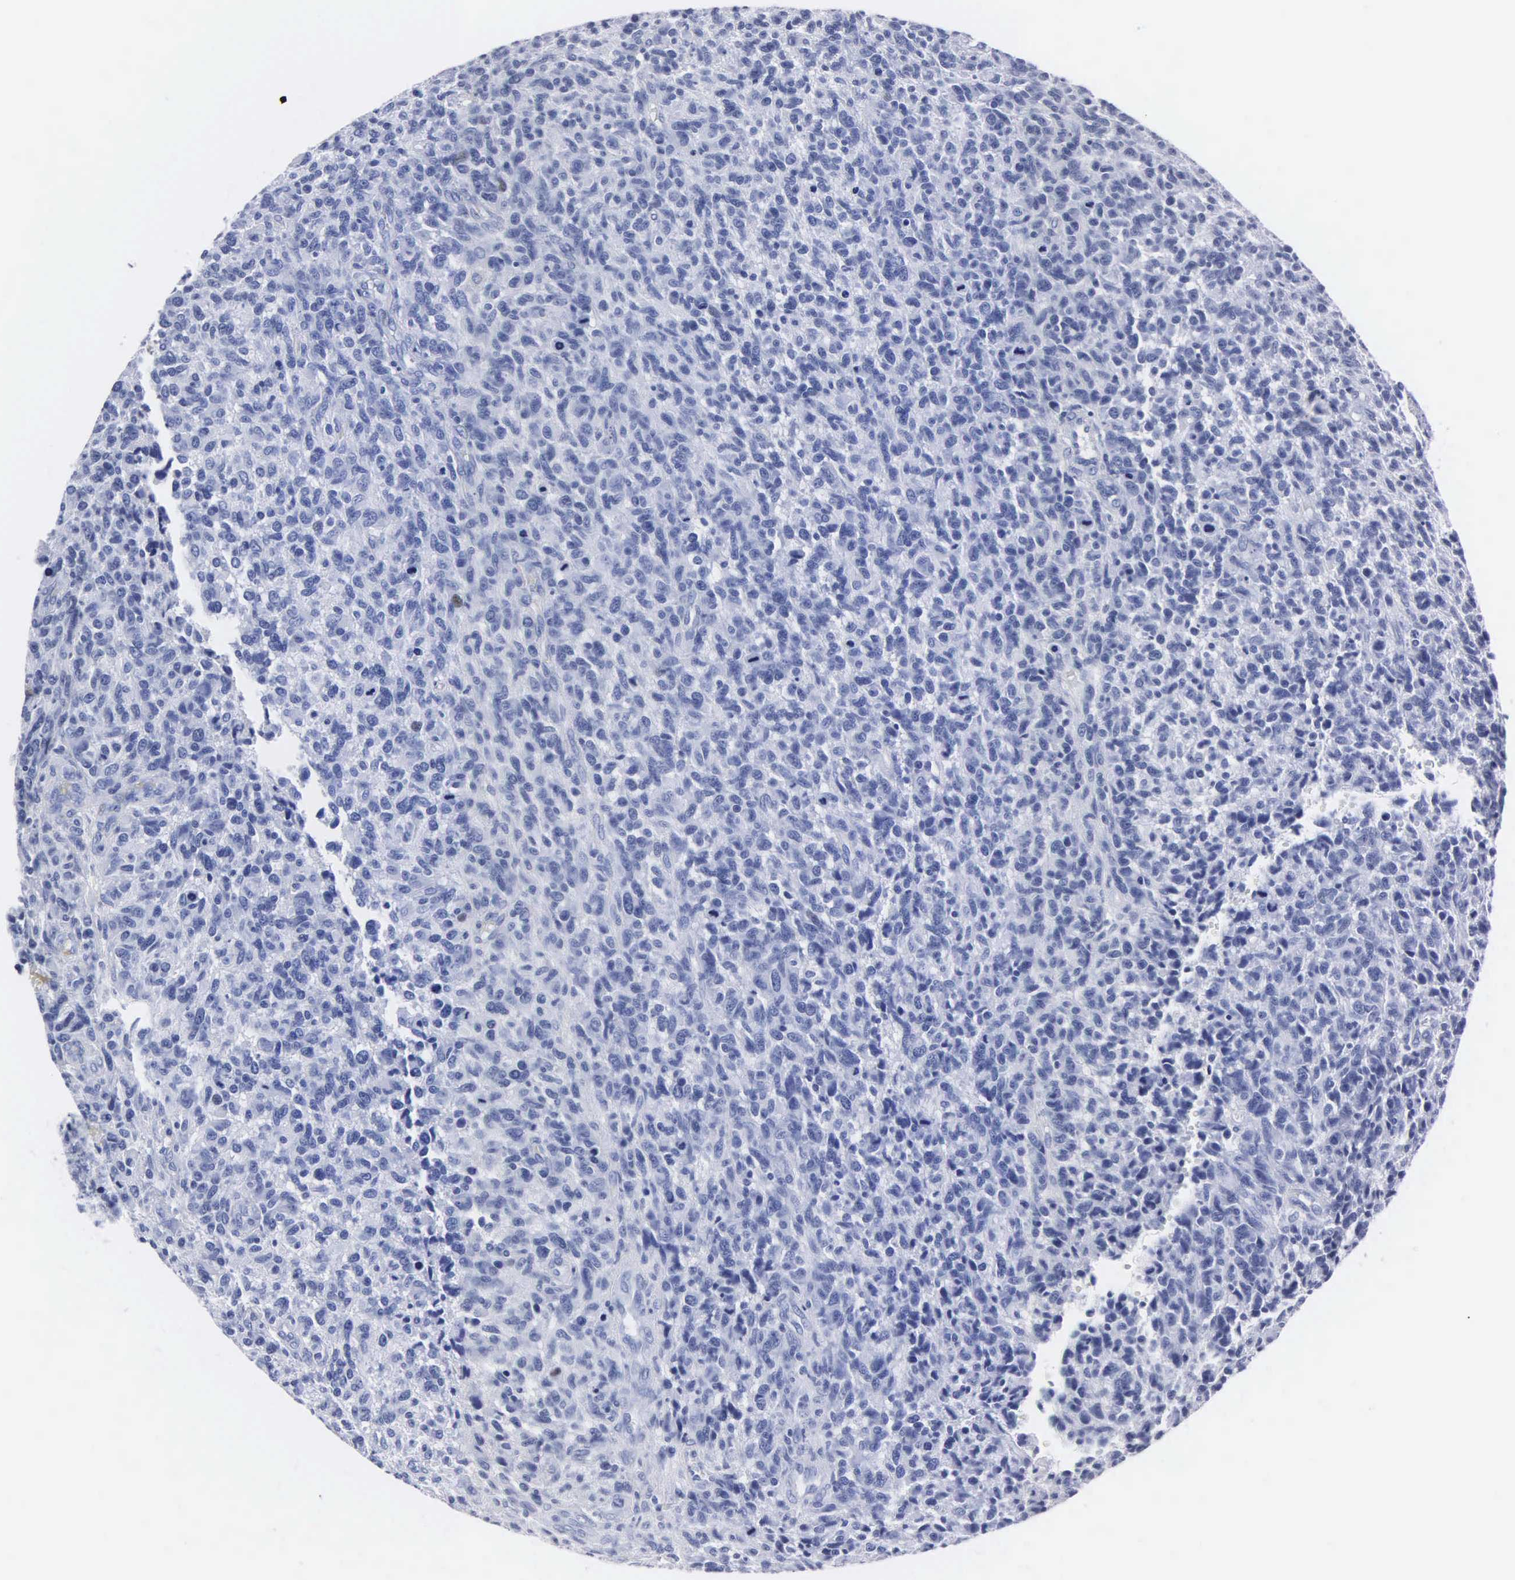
{"staining": {"intensity": "negative", "quantity": "none", "location": "none"}, "tissue": "glioma", "cell_type": "Tumor cells", "image_type": "cancer", "snomed": [{"axis": "morphology", "description": "Glioma, malignant, High grade"}, {"axis": "topography", "description": "Brain"}], "caption": "Tumor cells are negative for protein expression in human high-grade glioma (malignant). Brightfield microscopy of immunohistochemistry (IHC) stained with DAB (brown) and hematoxylin (blue), captured at high magnification.", "gene": "MB", "patient": {"sex": "male", "age": 77}}